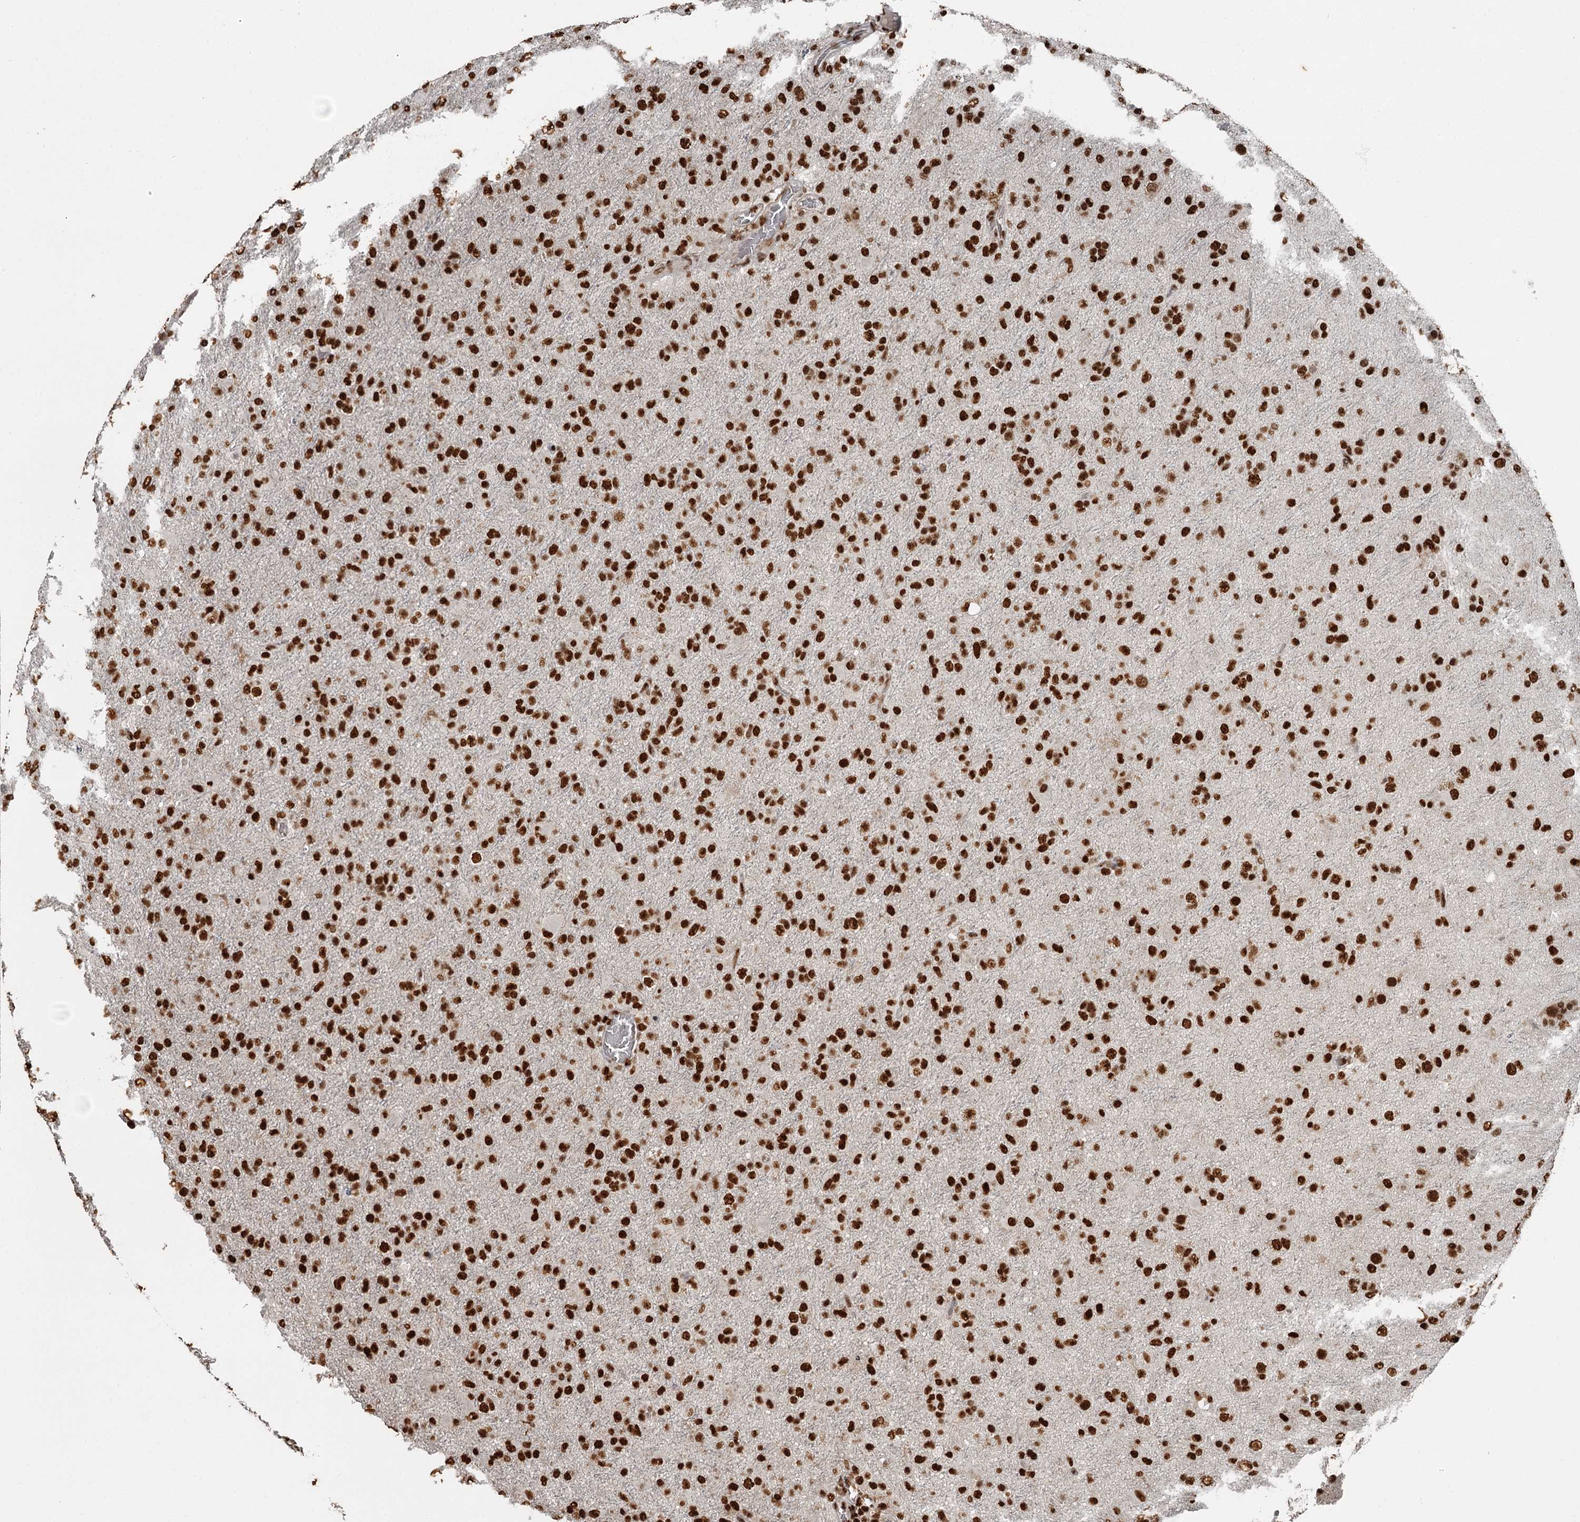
{"staining": {"intensity": "strong", "quantity": ">75%", "location": "nuclear"}, "tissue": "glioma", "cell_type": "Tumor cells", "image_type": "cancer", "snomed": [{"axis": "morphology", "description": "Glioma, malignant, Low grade"}, {"axis": "topography", "description": "Brain"}], "caption": "IHC of malignant glioma (low-grade) reveals high levels of strong nuclear expression in approximately >75% of tumor cells. The protein of interest is stained brown, and the nuclei are stained in blue (DAB (3,3'-diaminobenzidine) IHC with brightfield microscopy, high magnification).", "gene": "RBBP7", "patient": {"sex": "male", "age": 65}}